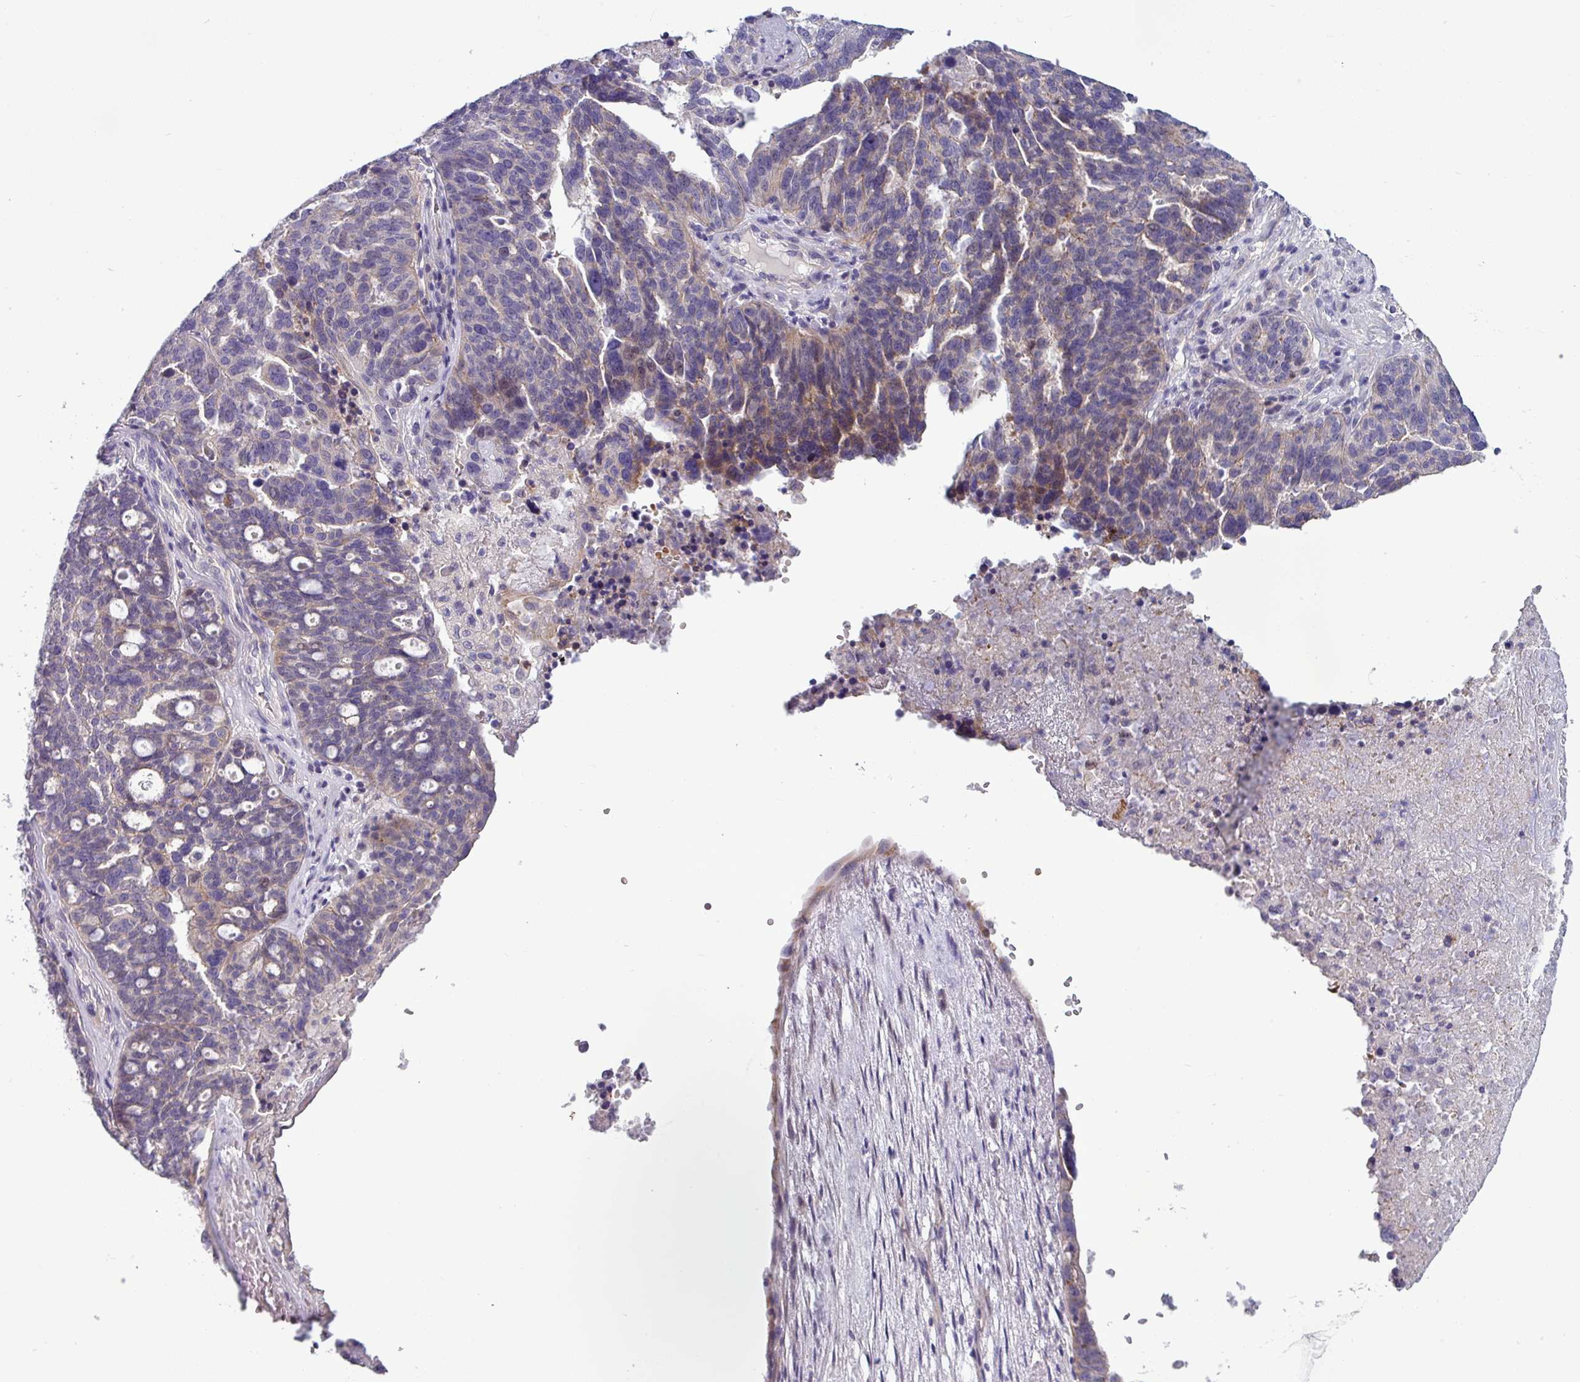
{"staining": {"intensity": "weak", "quantity": "<25%", "location": "cytoplasmic/membranous"}, "tissue": "ovarian cancer", "cell_type": "Tumor cells", "image_type": "cancer", "snomed": [{"axis": "morphology", "description": "Cystadenocarcinoma, serous, NOS"}, {"axis": "topography", "description": "Ovary"}], "caption": "This image is of ovarian serous cystadenocarcinoma stained with IHC to label a protein in brown with the nuclei are counter-stained blue. There is no positivity in tumor cells.", "gene": "ACAP3", "patient": {"sex": "female", "age": 59}}